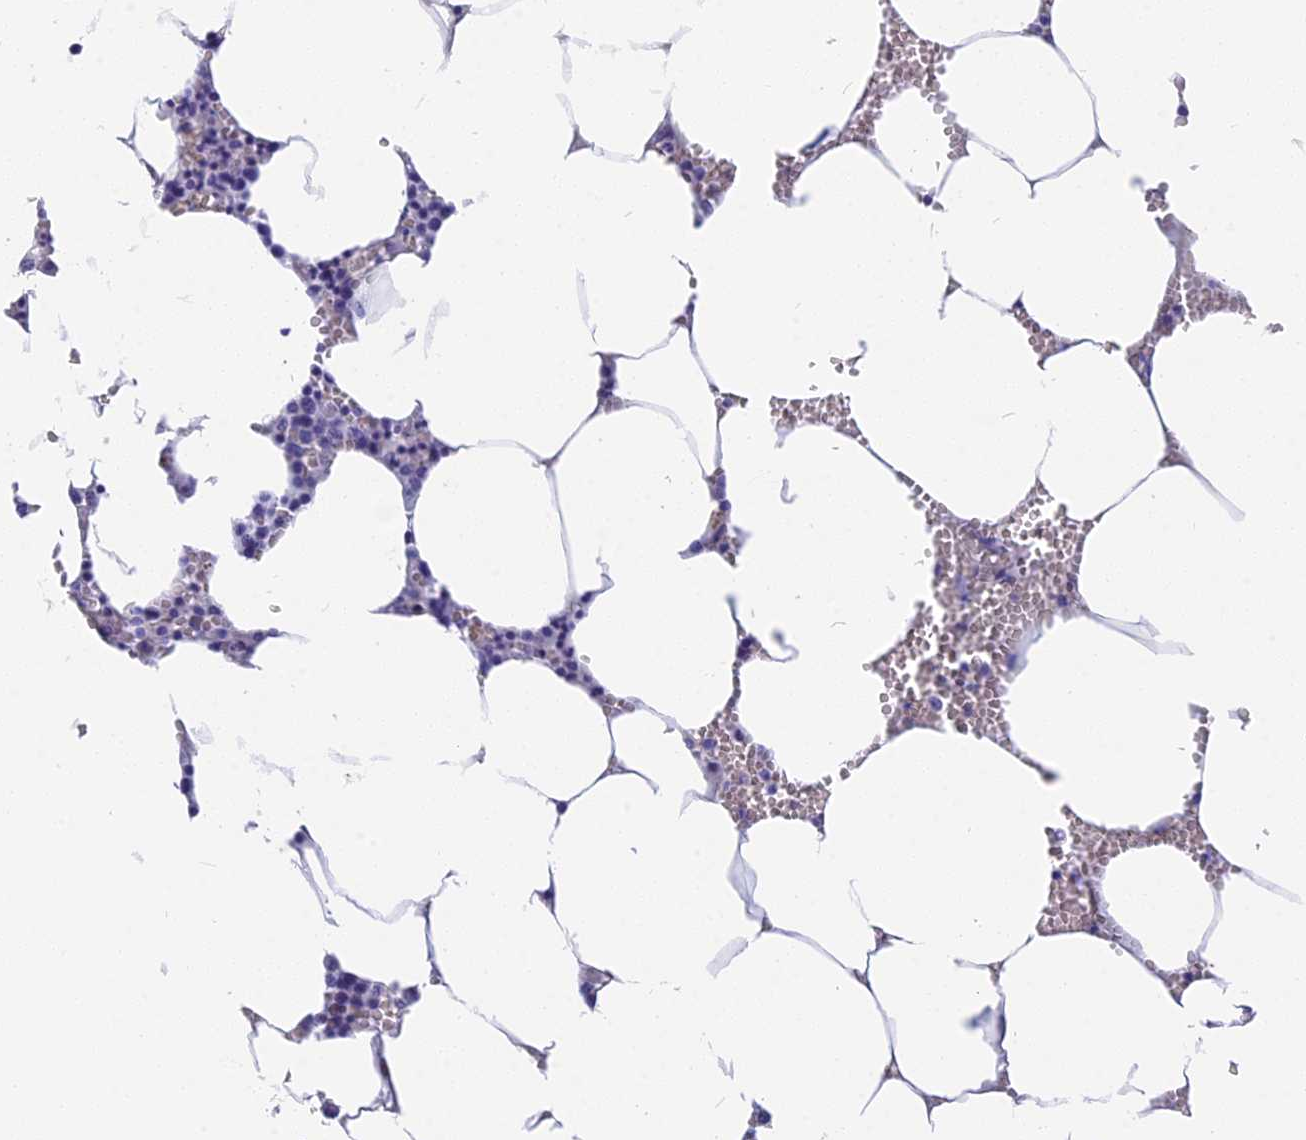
{"staining": {"intensity": "moderate", "quantity": "<25%", "location": "nuclear"}, "tissue": "bone marrow", "cell_type": "Hematopoietic cells", "image_type": "normal", "snomed": [{"axis": "morphology", "description": "Normal tissue, NOS"}, {"axis": "topography", "description": "Bone marrow"}], "caption": "A brown stain shows moderate nuclear expression of a protein in hematopoietic cells of normal human bone marrow.", "gene": "NKPD1", "patient": {"sex": "male", "age": 70}}